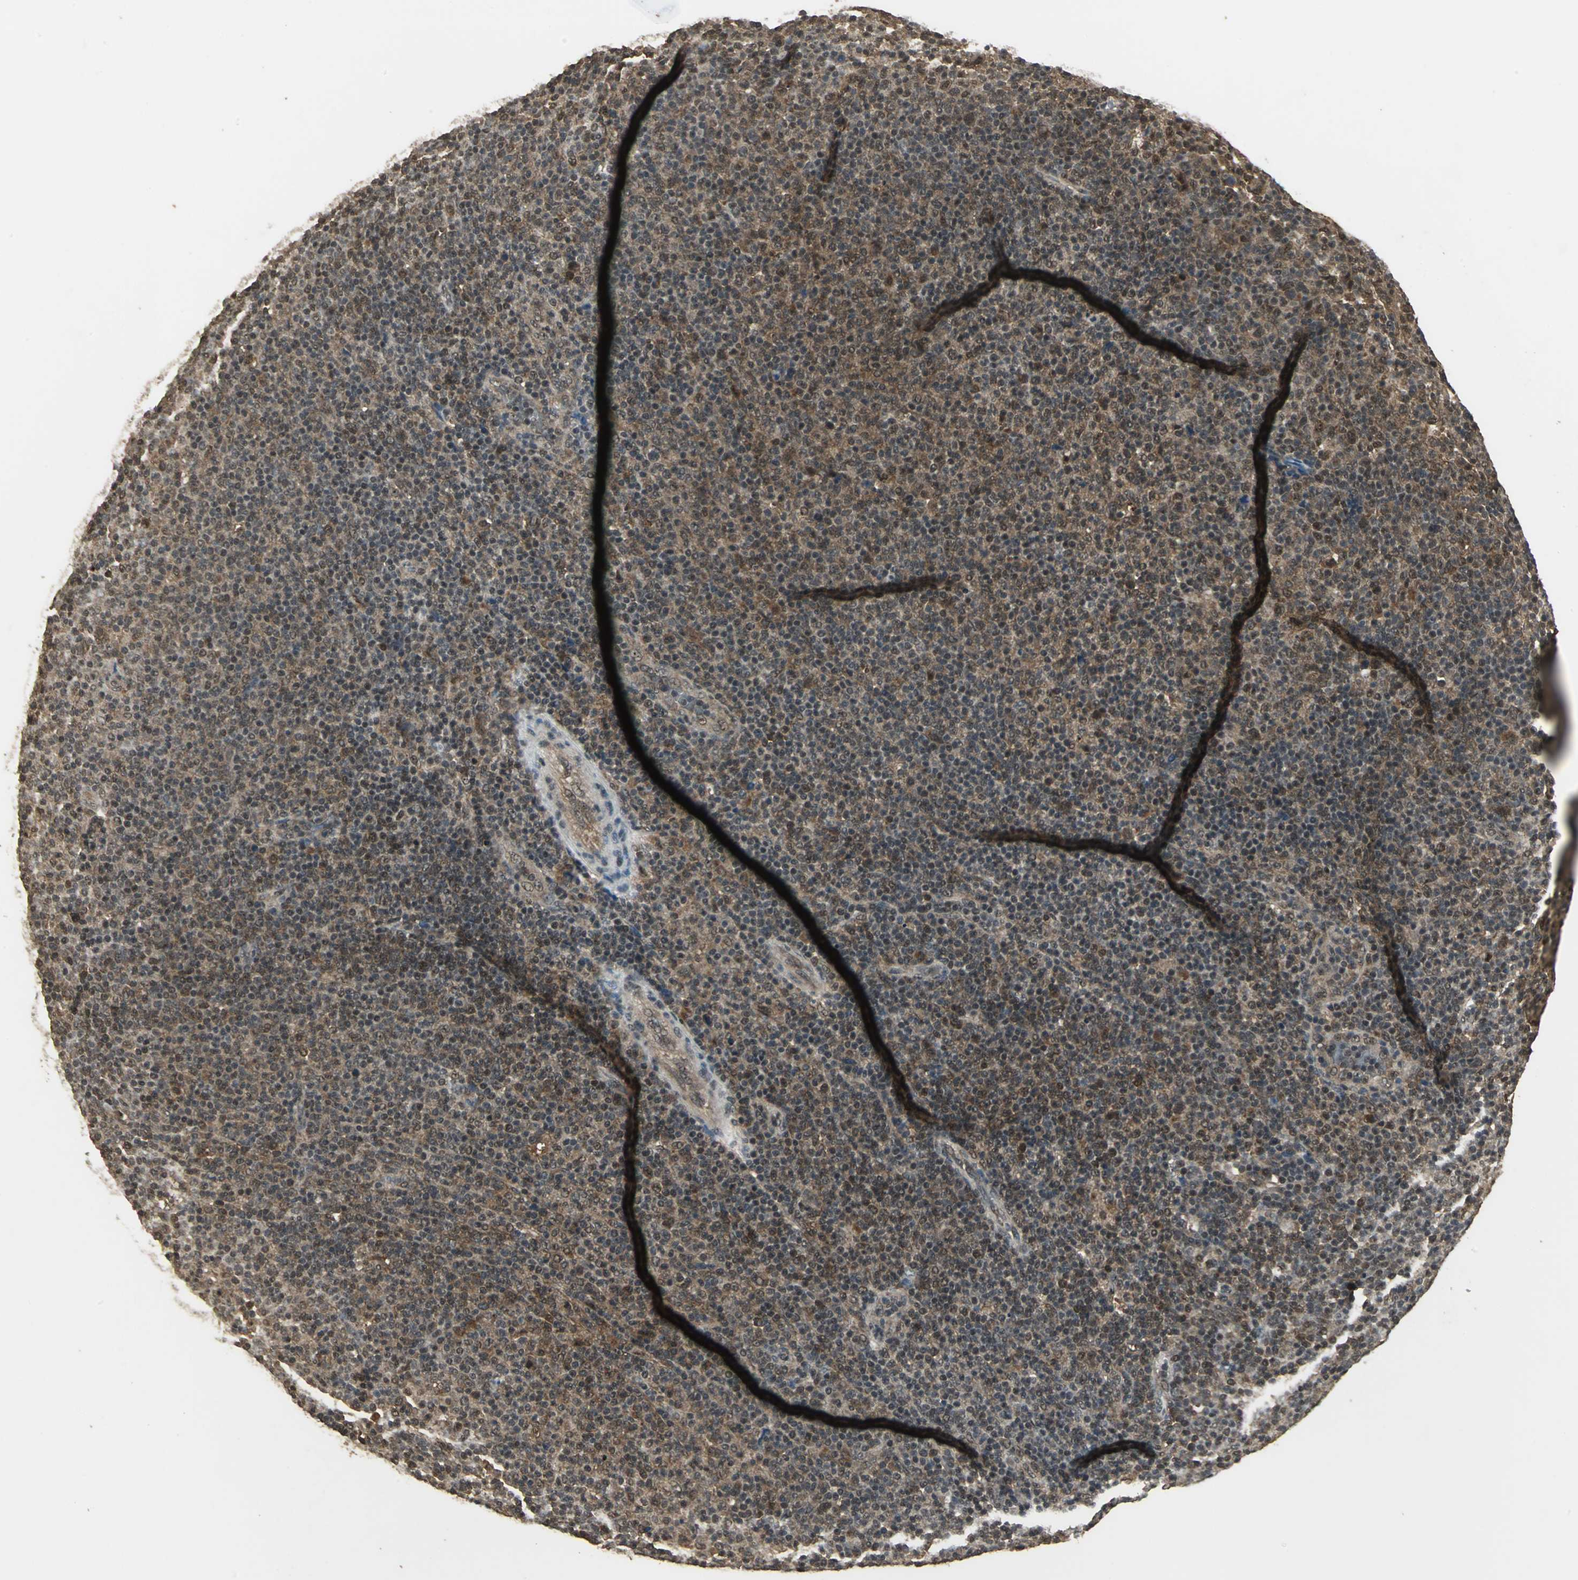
{"staining": {"intensity": "moderate", "quantity": ">75%", "location": "cytoplasmic/membranous"}, "tissue": "lymphoma", "cell_type": "Tumor cells", "image_type": "cancer", "snomed": [{"axis": "morphology", "description": "Malignant lymphoma, non-Hodgkin's type, Low grade"}, {"axis": "topography", "description": "Lymph node"}], "caption": "Lymphoma stained with immunohistochemistry shows moderate cytoplasmic/membranous staining in approximately >75% of tumor cells.", "gene": "UCHL5", "patient": {"sex": "male", "age": 70}}